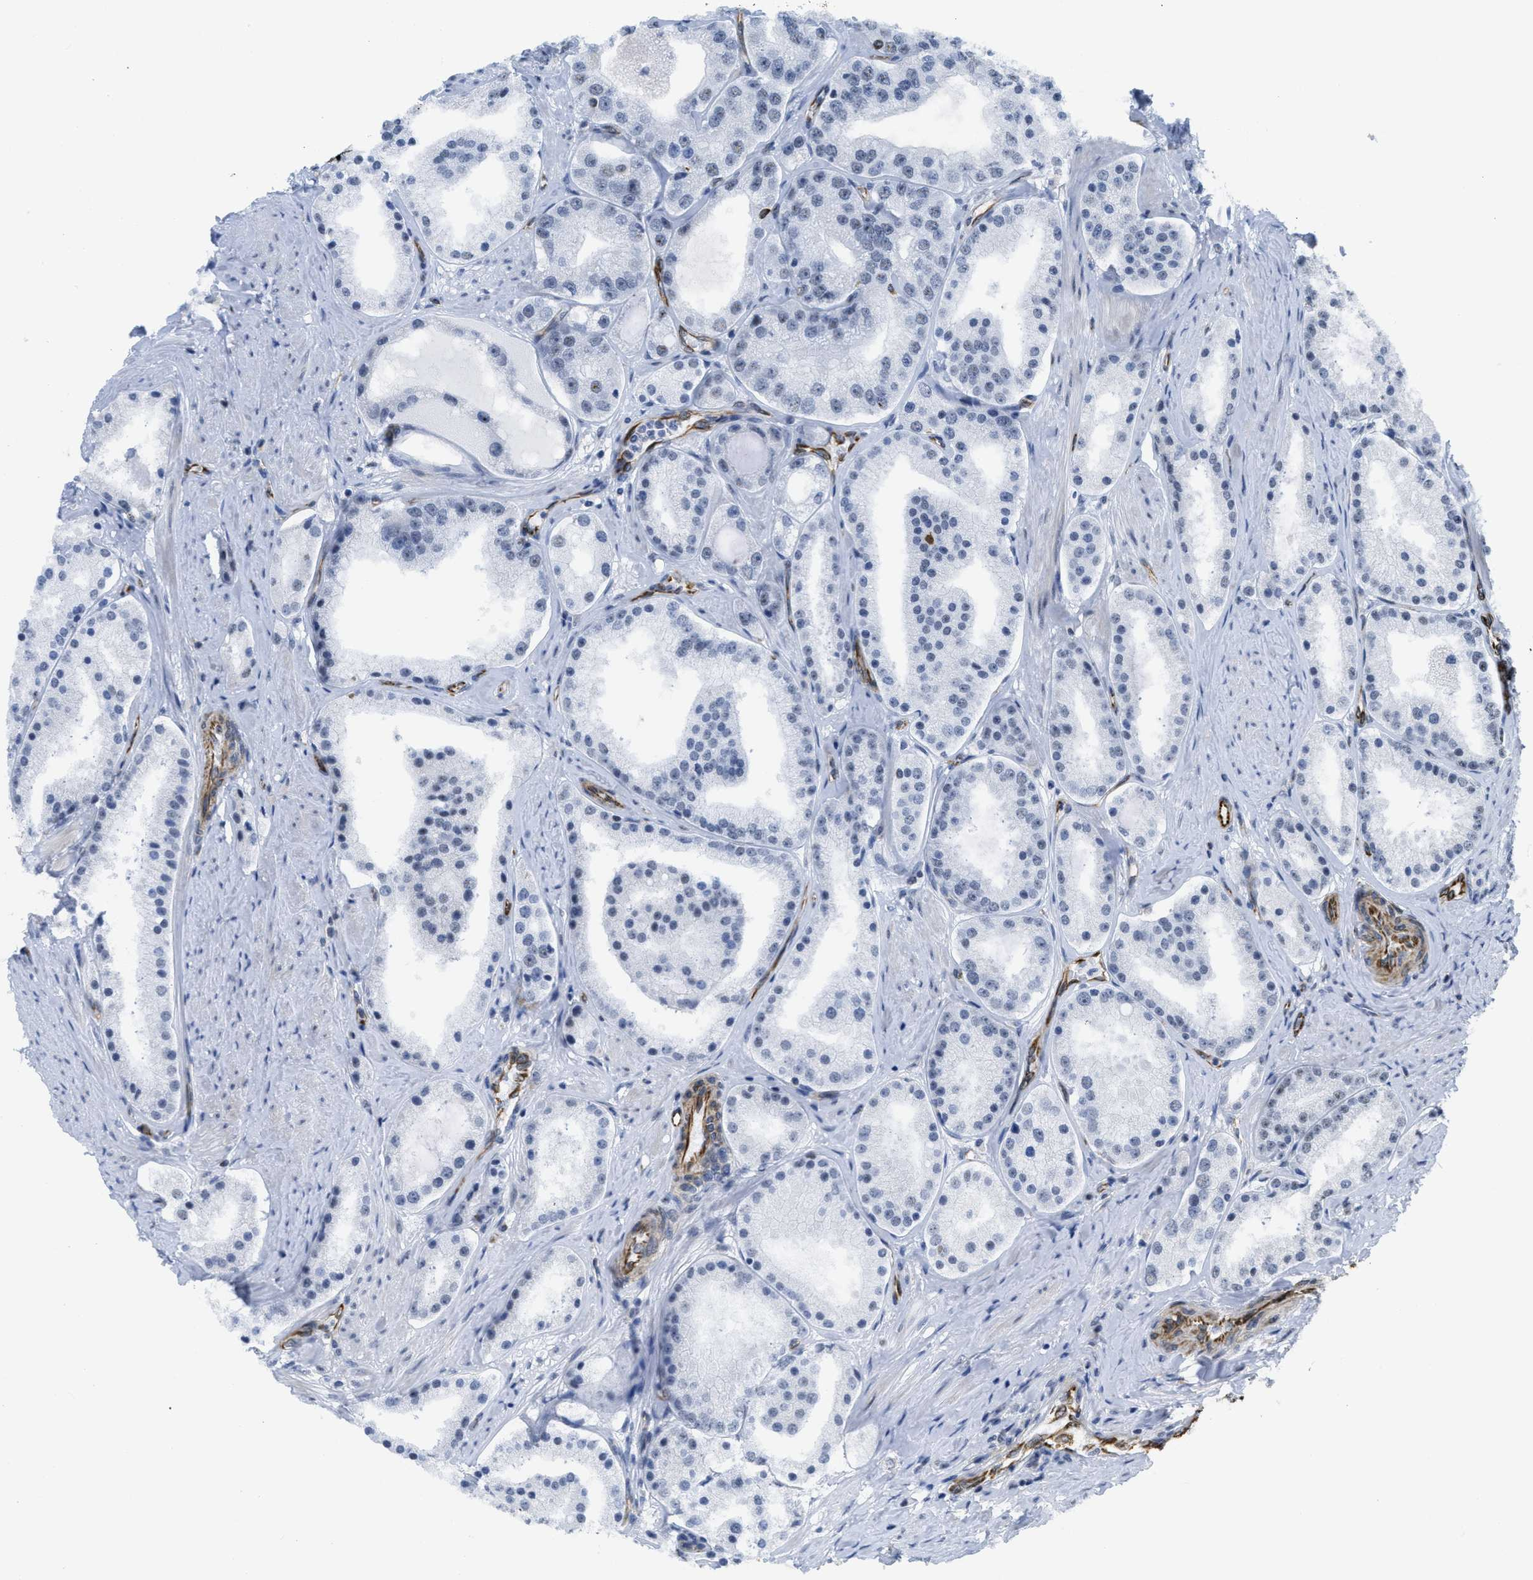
{"staining": {"intensity": "weak", "quantity": "<25%", "location": "nuclear"}, "tissue": "prostate cancer", "cell_type": "Tumor cells", "image_type": "cancer", "snomed": [{"axis": "morphology", "description": "Adenocarcinoma, Low grade"}, {"axis": "topography", "description": "Prostate"}], "caption": "Prostate adenocarcinoma (low-grade) was stained to show a protein in brown. There is no significant expression in tumor cells.", "gene": "LRRC8B", "patient": {"sex": "male", "age": 63}}